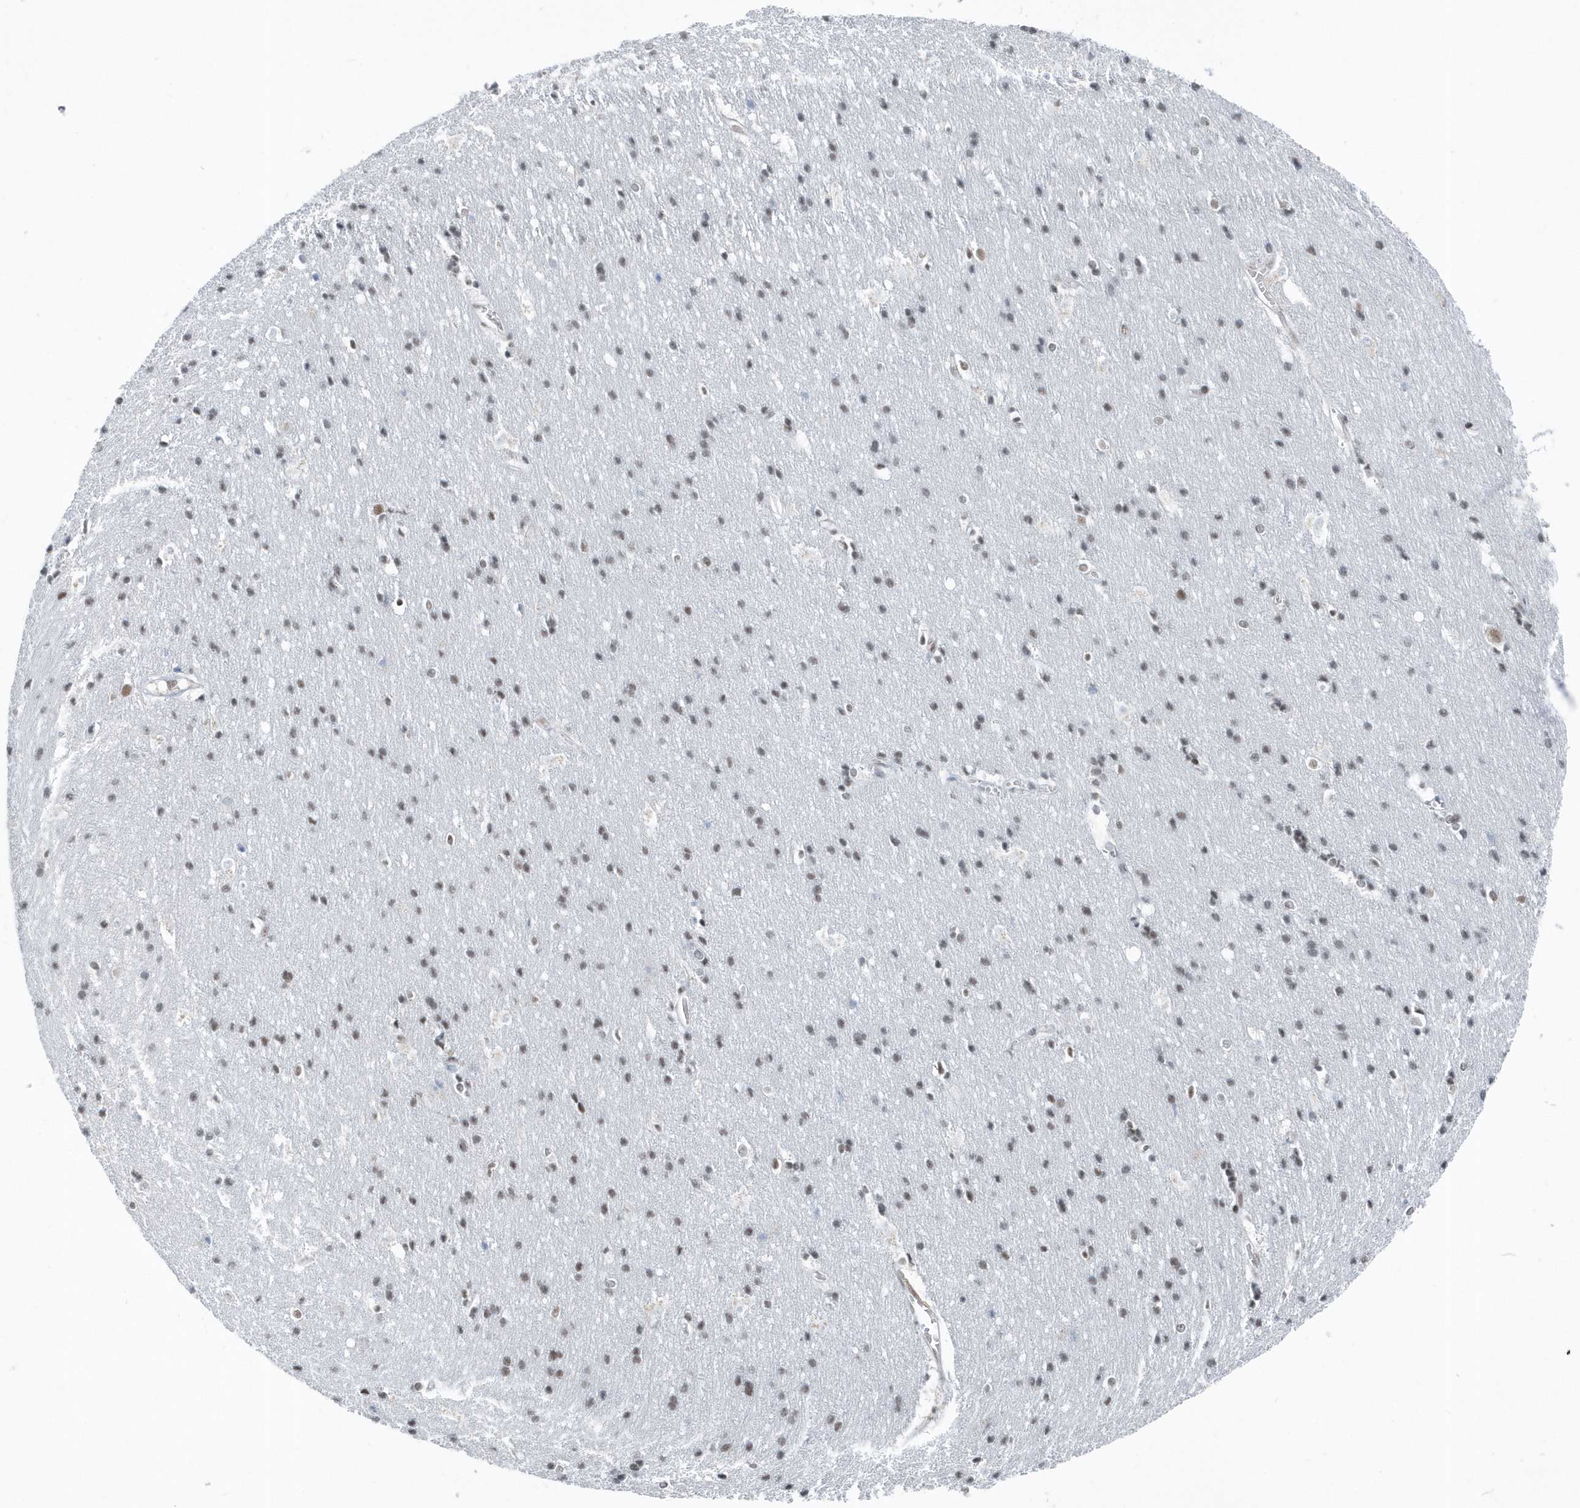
{"staining": {"intensity": "weak", "quantity": "25%-75%", "location": "nuclear"}, "tissue": "cerebral cortex", "cell_type": "Endothelial cells", "image_type": "normal", "snomed": [{"axis": "morphology", "description": "Normal tissue, NOS"}, {"axis": "topography", "description": "Cerebral cortex"}], "caption": "IHC of unremarkable human cerebral cortex exhibits low levels of weak nuclear expression in approximately 25%-75% of endothelial cells. Using DAB (brown) and hematoxylin (blue) stains, captured at high magnification using brightfield microscopy.", "gene": "FIP1L1", "patient": {"sex": "male", "age": 54}}